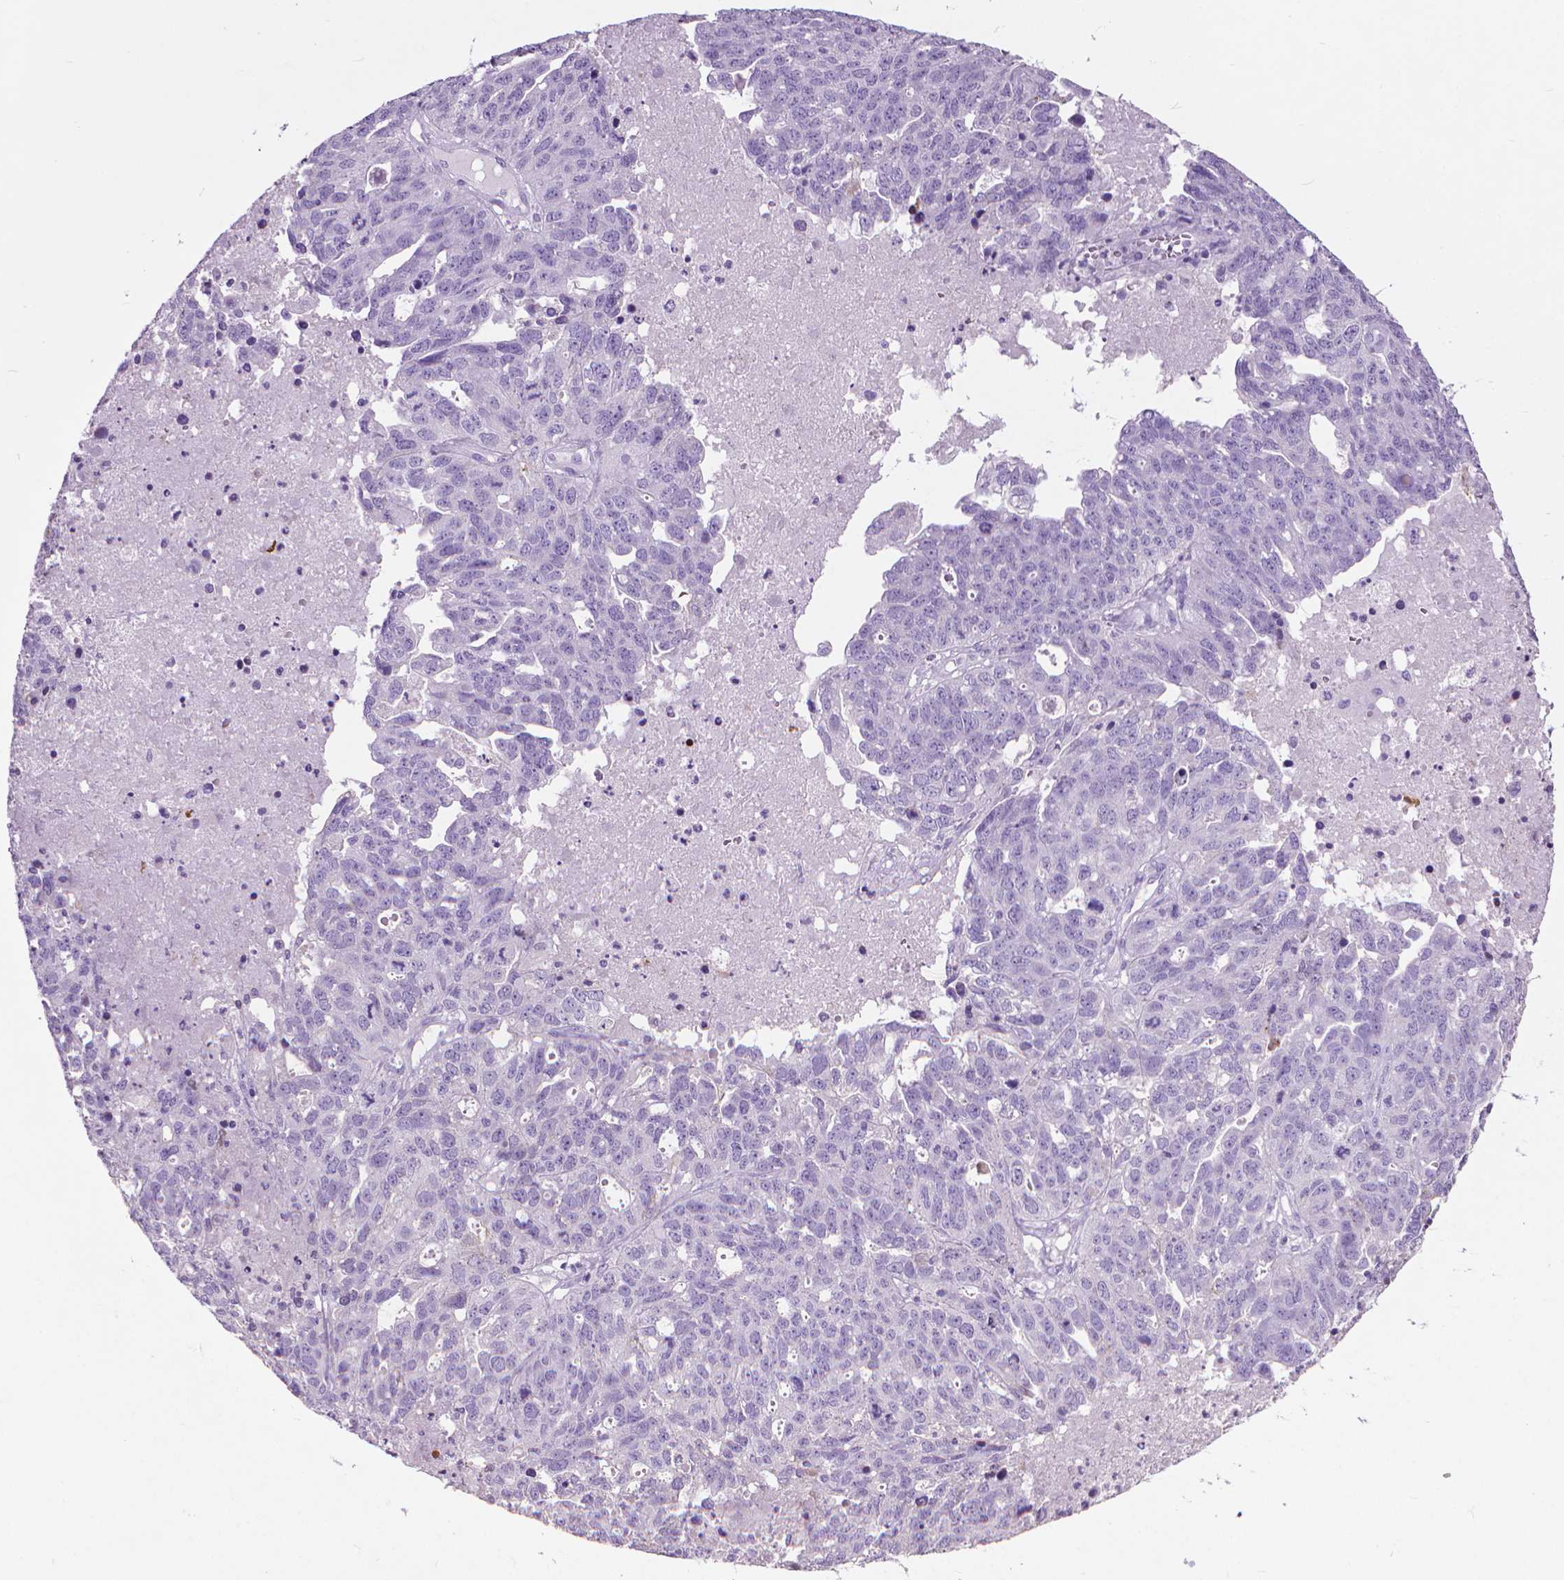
{"staining": {"intensity": "negative", "quantity": "none", "location": "none"}, "tissue": "ovarian cancer", "cell_type": "Tumor cells", "image_type": "cancer", "snomed": [{"axis": "morphology", "description": "Cystadenocarcinoma, serous, NOS"}, {"axis": "topography", "description": "Ovary"}], "caption": "Tumor cells are negative for protein expression in human ovarian serous cystadenocarcinoma.", "gene": "KRT5", "patient": {"sex": "female", "age": 71}}